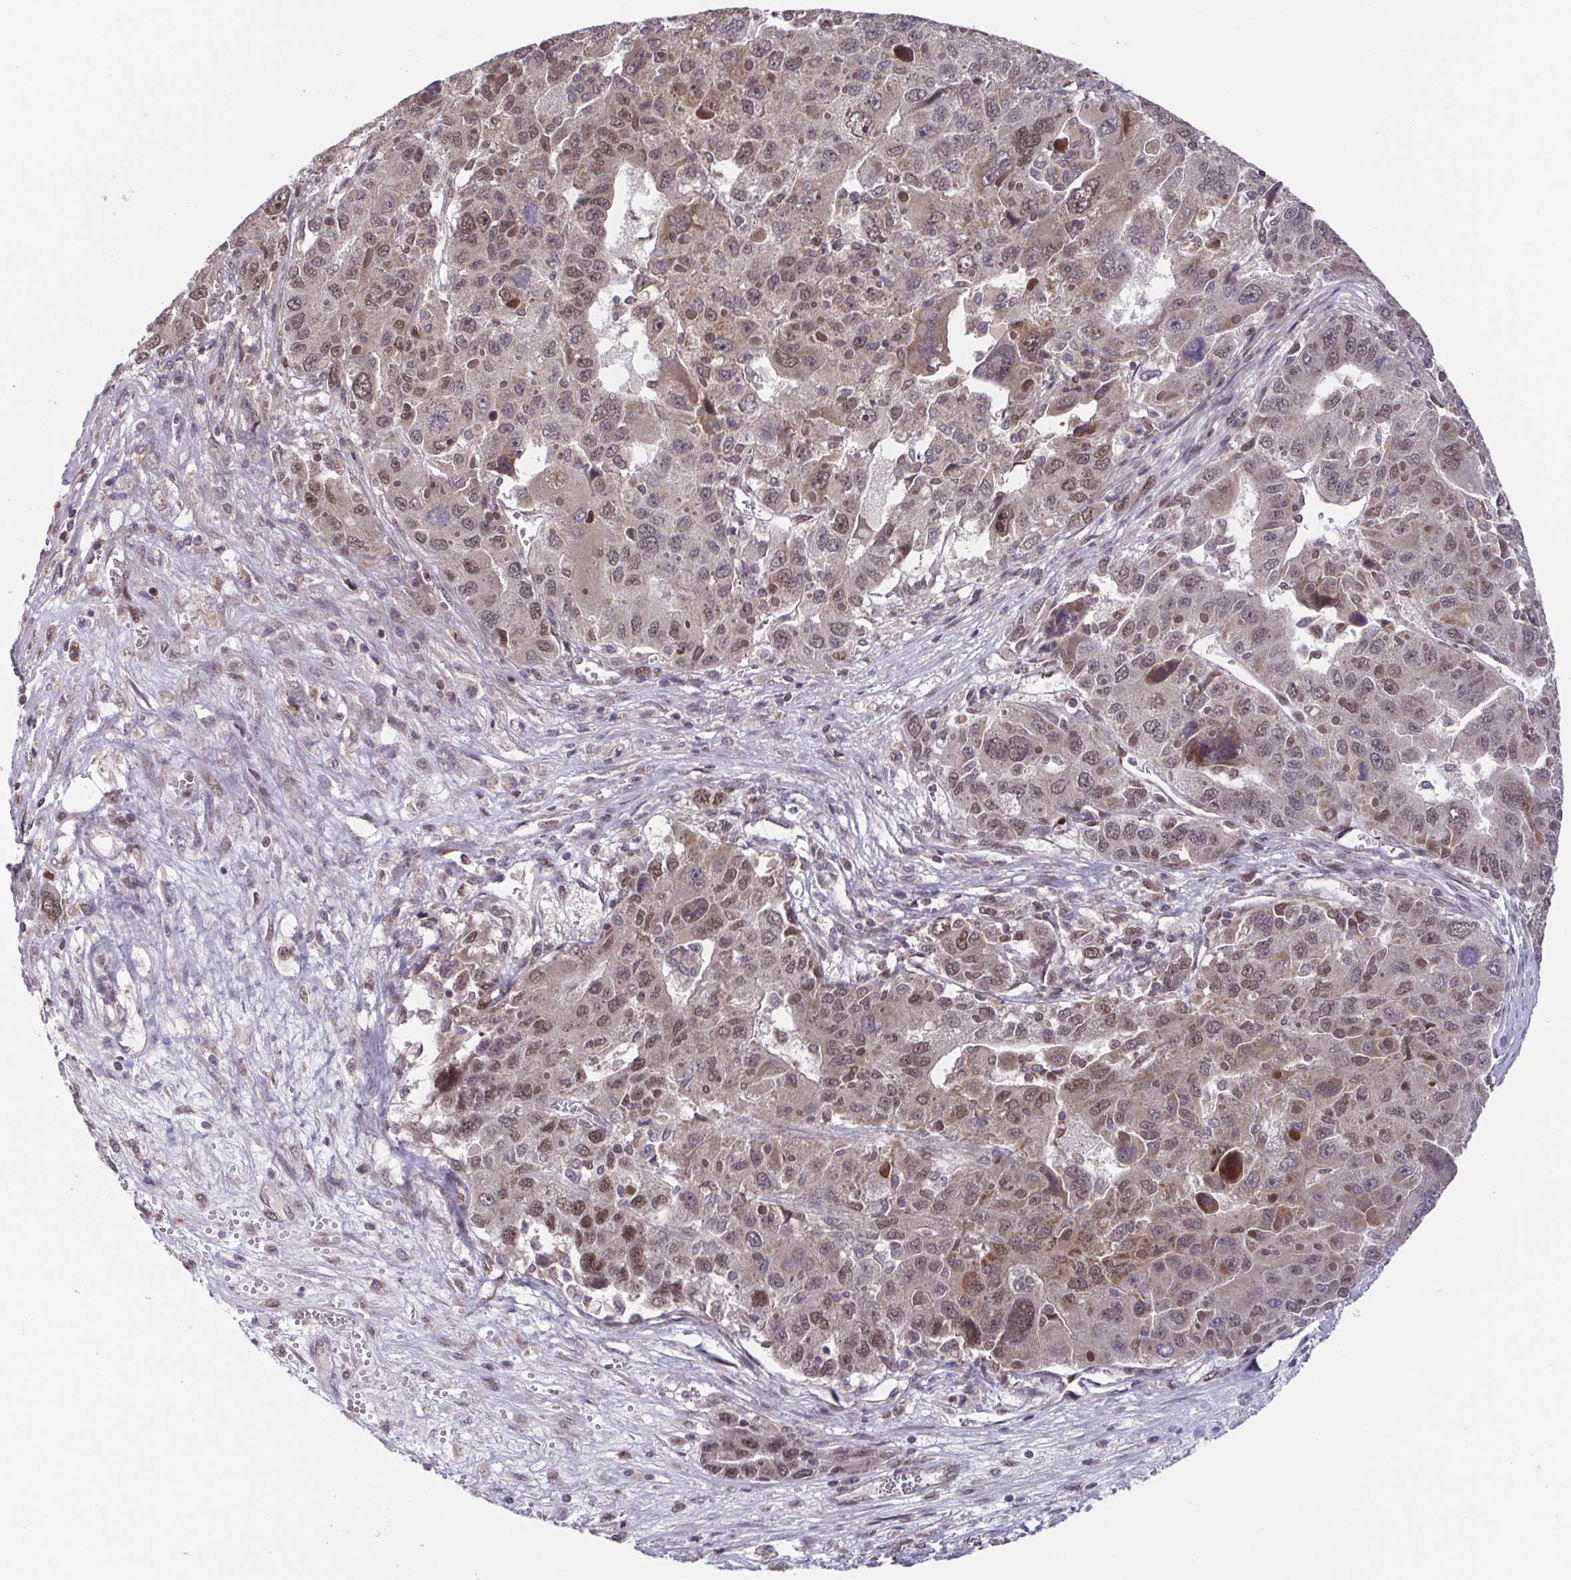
{"staining": {"intensity": "moderate", "quantity": ">75%", "location": "nuclear"}, "tissue": "liver cancer", "cell_type": "Tumor cells", "image_type": "cancer", "snomed": [{"axis": "morphology", "description": "Carcinoma, Hepatocellular, NOS"}, {"axis": "topography", "description": "Liver"}], "caption": "IHC staining of liver cancer, which displays medium levels of moderate nuclear expression in approximately >75% of tumor cells indicating moderate nuclear protein staining. The staining was performed using DAB (3,3'-diaminobenzidine) (brown) for protein detection and nuclei were counterstained in hematoxylin (blue).", "gene": "TTC19", "patient": {"sex": "female", "age": 41}}